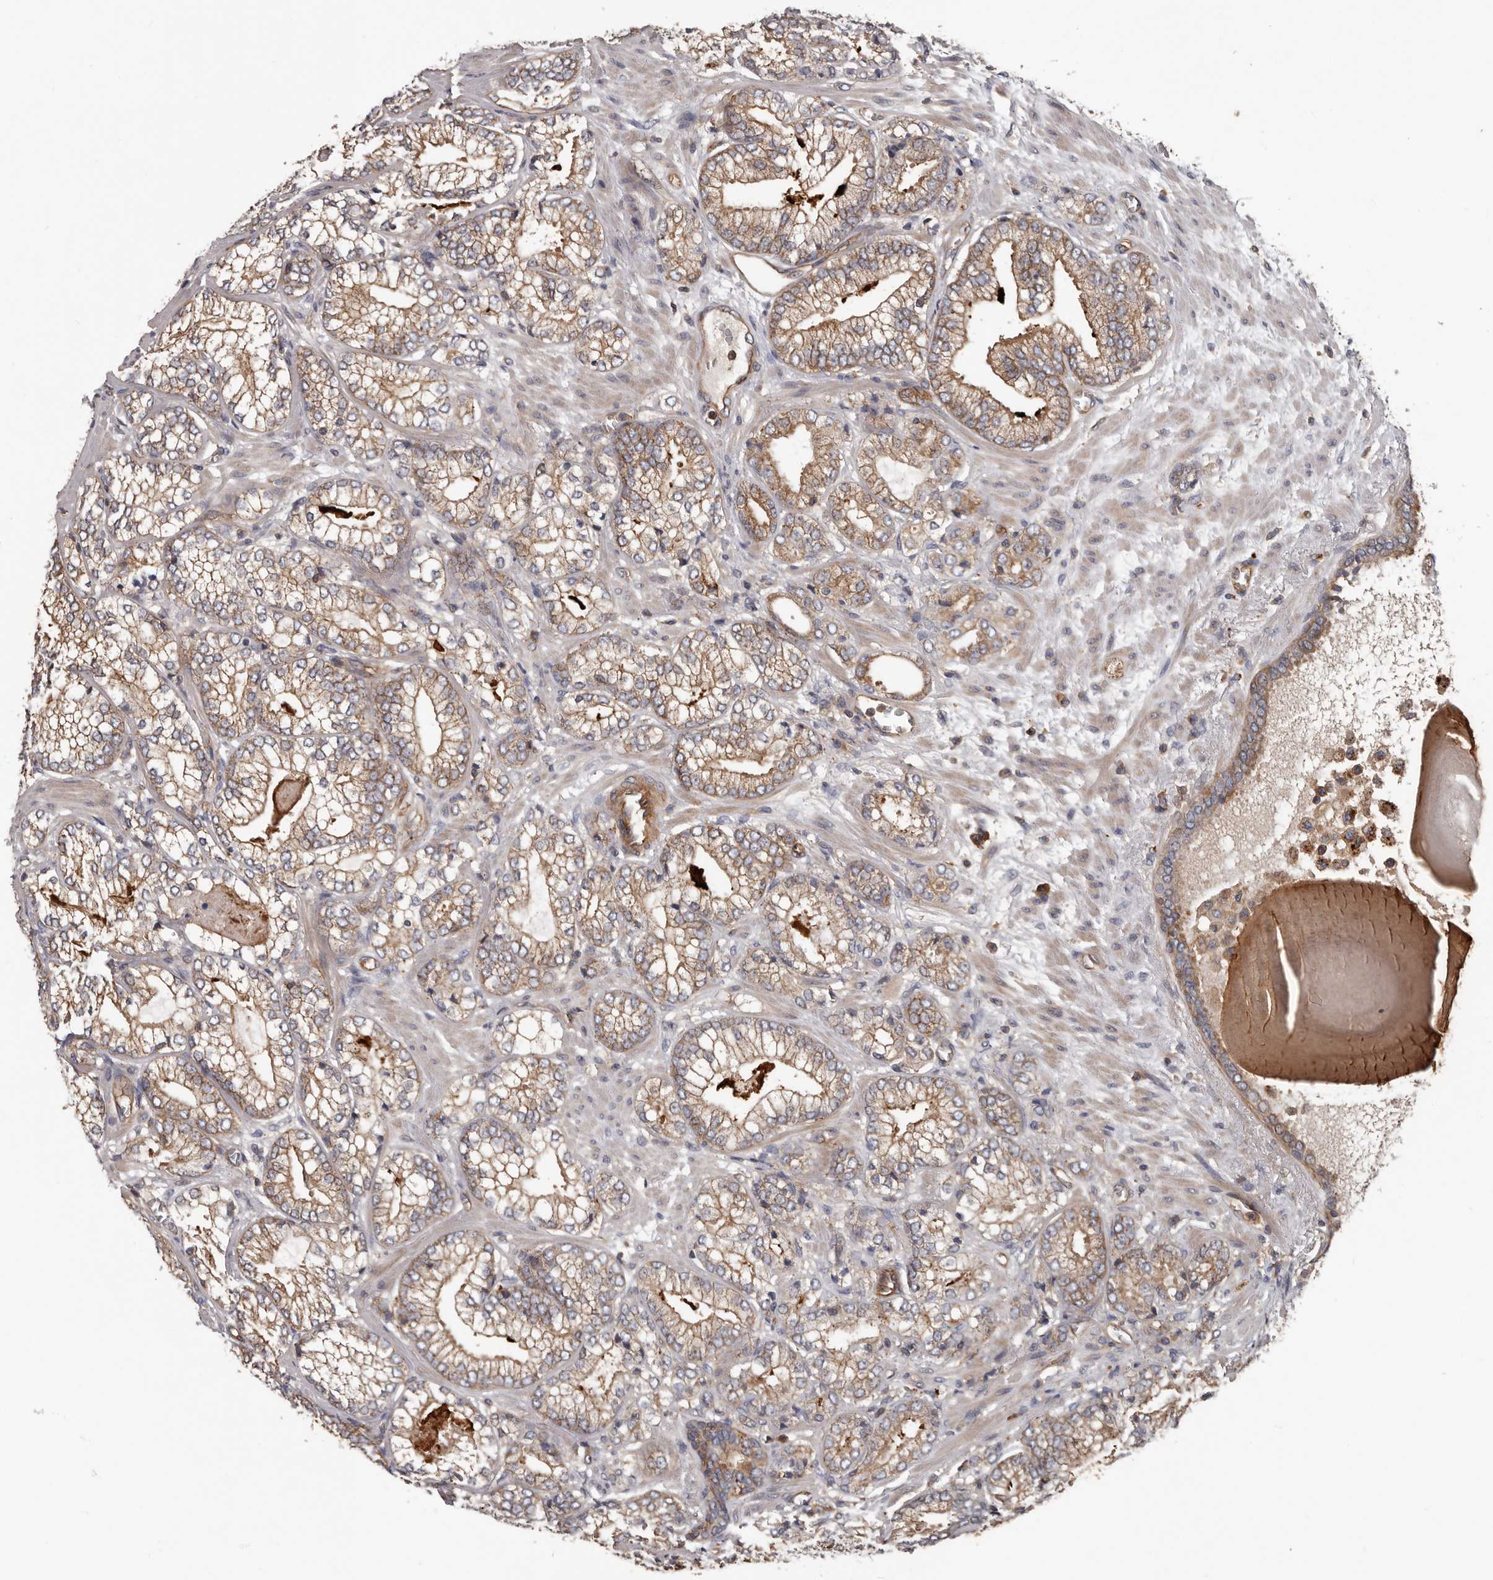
{"staining": {"intensity": "moderate", "quantity": ">75%", "location": "cytoplasmic/membranous"}, "tissue": "prostate cancer", "cell_type": "Tumor cells", "image_type": "cancer", "snomed": [{"axis": "morphology", "description": "Normal morphology"}, {"axis": "morphology", "description": "Adenocarcinoma, Low grade"}, {"axis": "topography", "description": "Prostate"}], "caption": "IHC of prostate cancer reveals medium levels of moderate cytoplasmic/membranous staining in about >75% of tumor cells.", "gene": "PNRC2", "patient": {"sex": "male", "age": 72}}